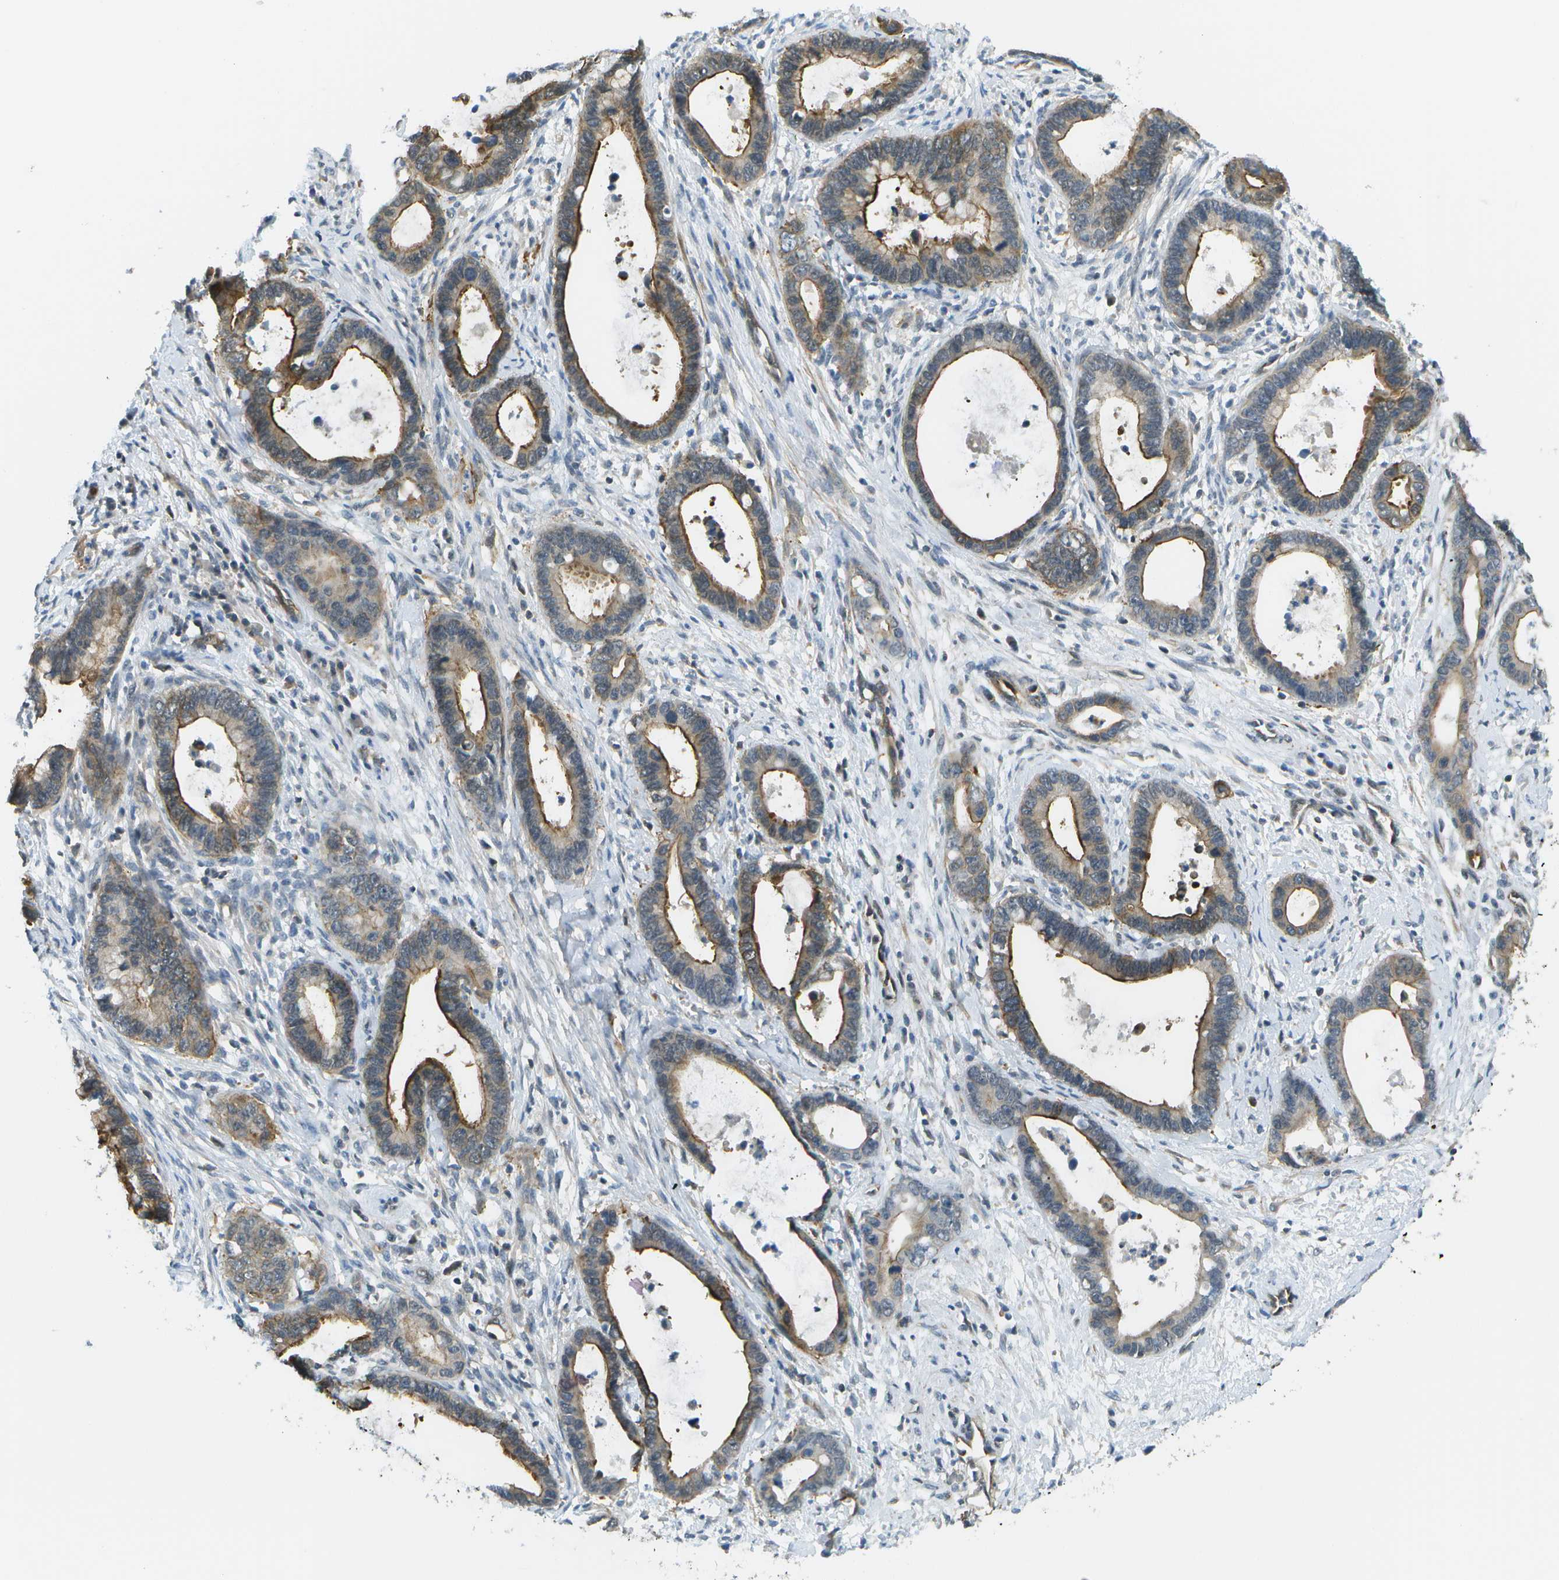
{"staining": {"intensity": "moderate", "quantity": ">75%", "location": "cytoplasmic/membranous"}, "tissue": "cervical cancer", "cell_type": "Tumor cells", "image_type": "cancer", "snomed": [{"axis": "morphology", "description": "Adenocarcinoma, NOS"}, {"axis": "topography", "description": "Cervix"}], "caption": "Protein expression analysis of human cervical adenocarcinoma reveals moderate cytoplasmic/membranous positivity in approximately >75% of tumor cells. (DAB IHC, brown staining for protein, blue staining for nuclei).", "gene": "KIAA0040", "patient": {"sex": "female", "age": 44}}